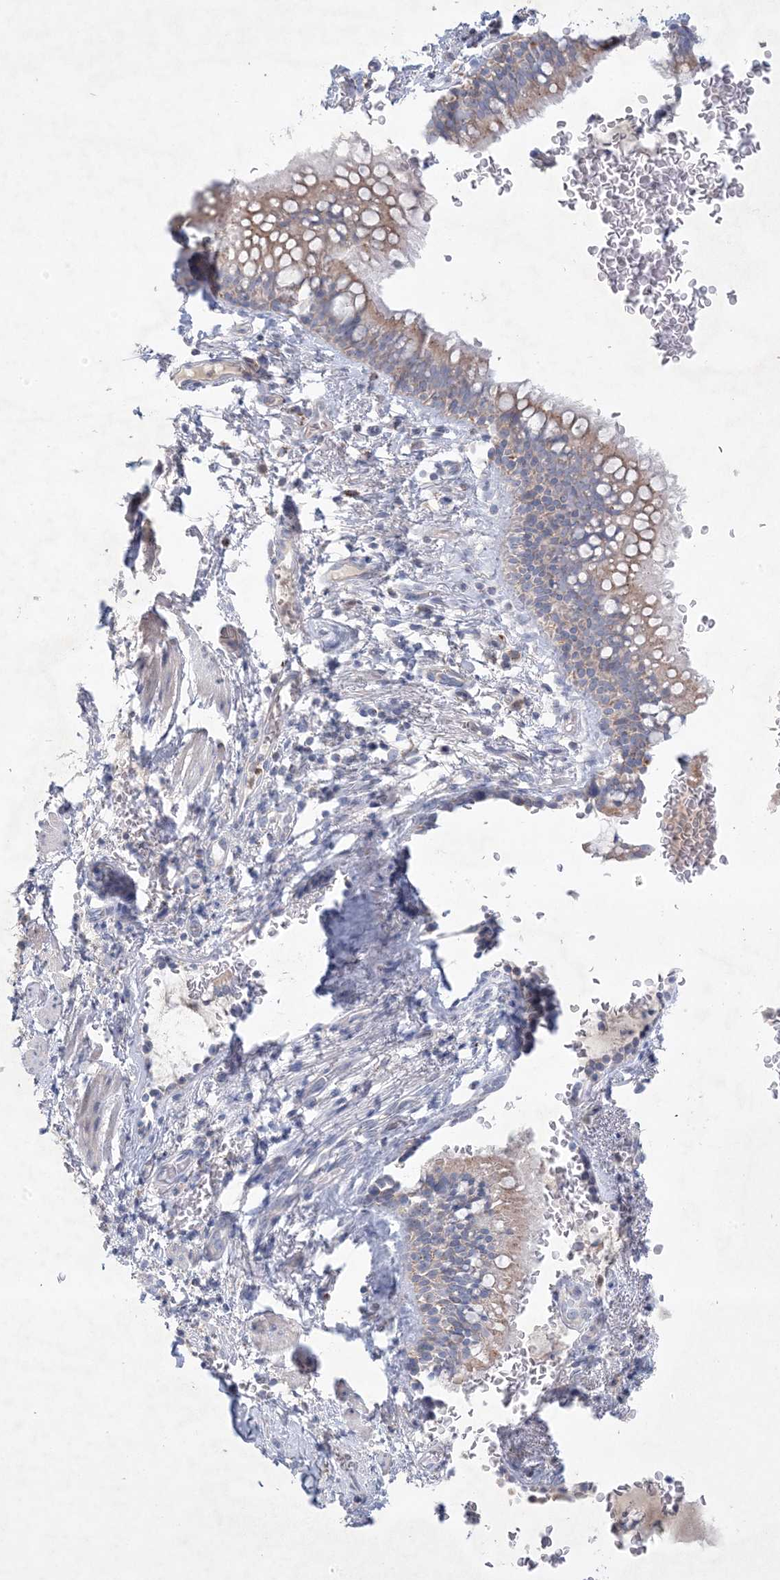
{"staining": {"intensity": "weak", "quantity": "25%-75%", "location": "cytoplasmic/membranous"}, "tissue": "bronchus", "cell_type": "Respiratory epithelial cells", "image_type": "normal", "snomed": [{"axis": "morphology", "description": "Normal tissue, NOS"}, {"axis": "topography", "description": "Cartilage tissue"}, {"axis": "topography", "description": "Bronchus"}], "caption": "This photomicrograph displays immunohistochemistry (IHC) staining of unremarkable bronchus, with low weak cytoplasmic/membranous expression in approximately 25%-75% of respiratory epithelial cells.", "gene": "KCTD6", "patient": {"sex": "female", "age": 36}}